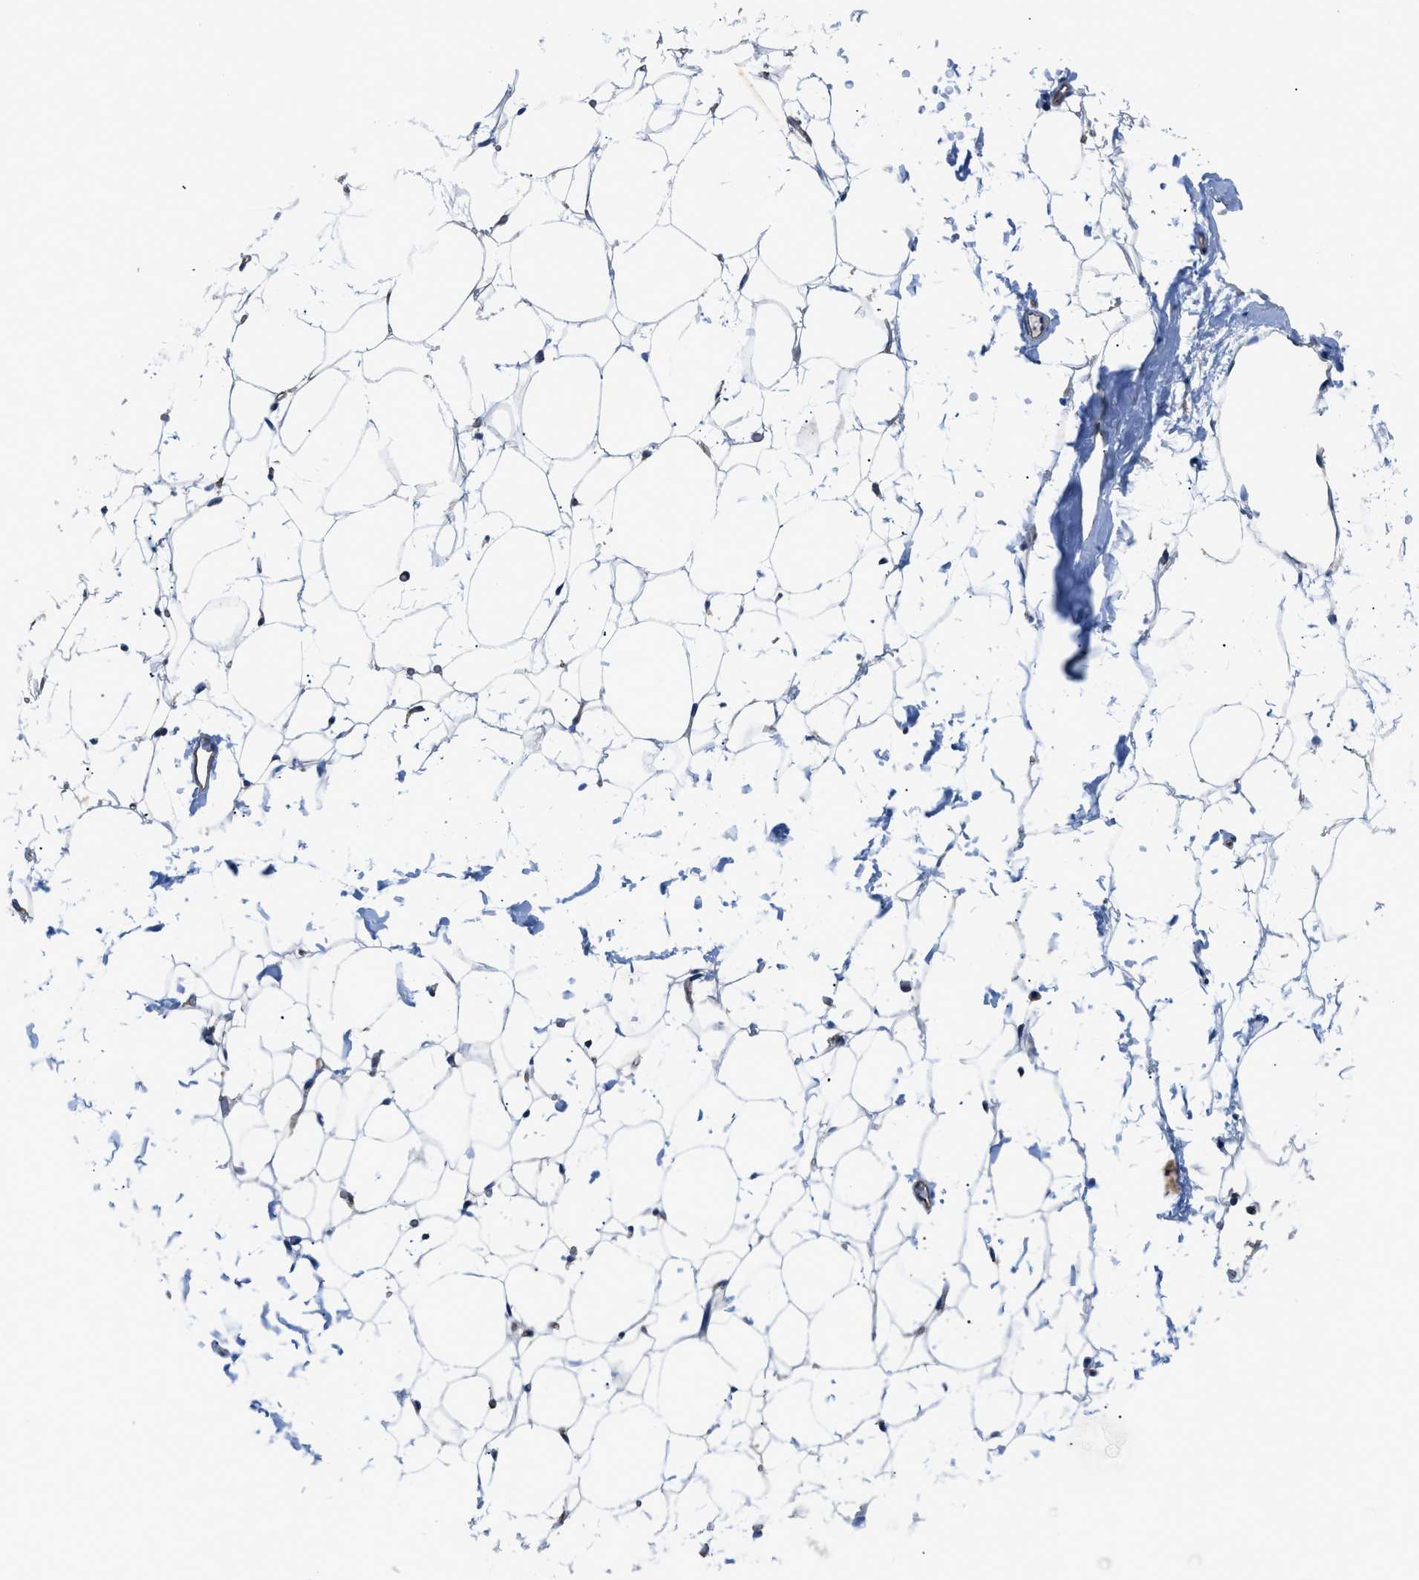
{"staining": {"intensity": "negative", "quantity": "none", "location": "none"}, "tissue": "adipose tissue", "cell_type": "Adipocytes", "image_type": "normal", "snomed": [{"axis": "morphology", "description": "Normal tissue, NOS"}, {"axis": "topography", "description": "Breast"}, {"axis": "topography", "description": "Soft tissue"}], "caption": "This is an immunohistochemistry (IHC) histopathology image of benign adipose tissue. There is no staining in adipocytes.", "gene": "TRIP4", "patient": {"sex": "female", "age": 75}}